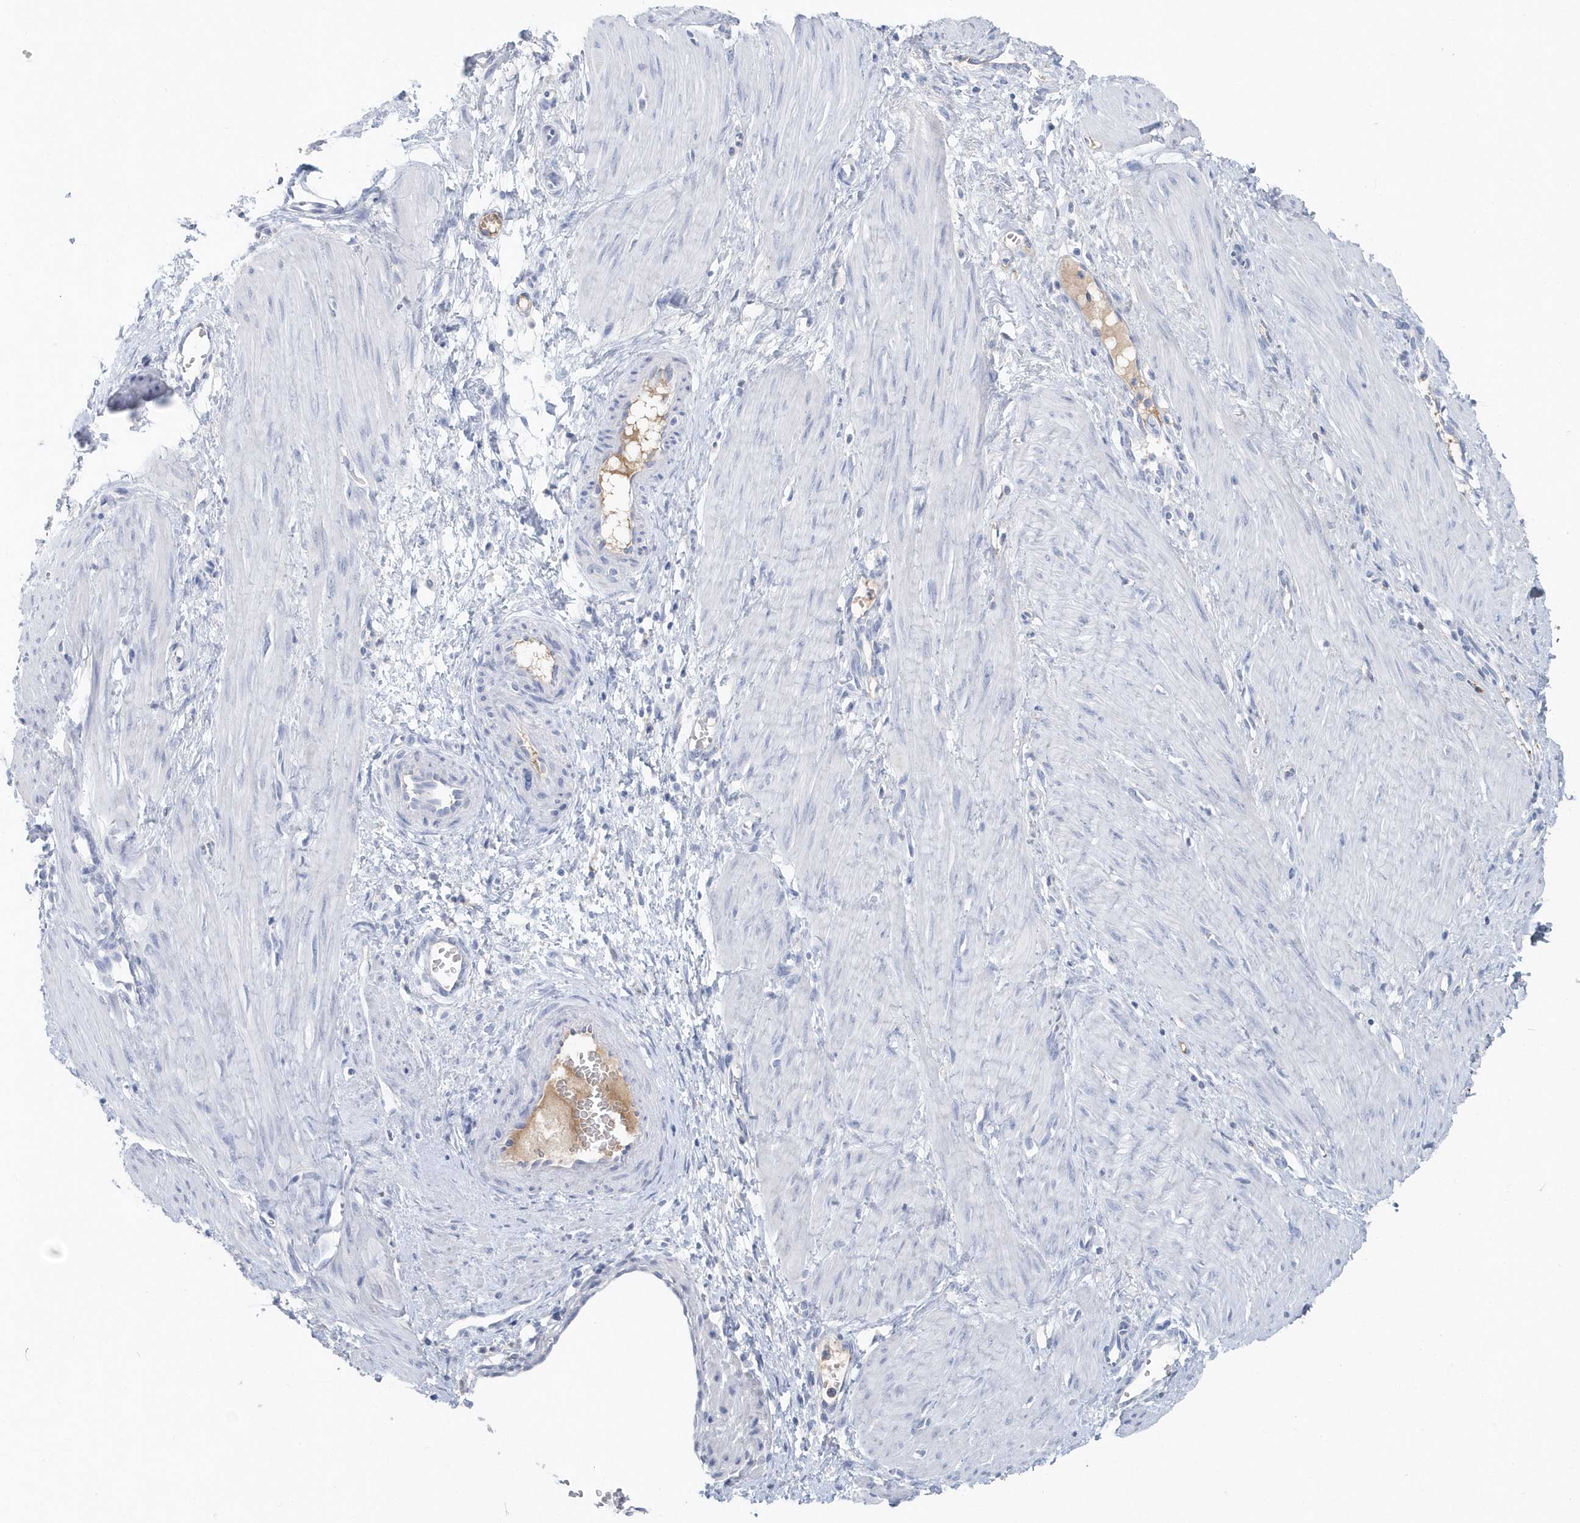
{"staining": {"intensity": "negative", "quantity": "none", "location": "none"}, "tissue": "smooth muscle", "cell_type": "Smooth muscle cells", "image_type": "normal", "snomed": [{"axis": "morphology", "description": "Normal tissue, NOS"}, {"axis": "topography", "description": "Endometrium"}], "caption": "IHC photomicrograph of normal smooth muscle: smooth muscle stained with DAB (3,3'-diaminobenzidine) displays no significant protein staining in smooth muscle cells. (Brightfield microscopy of DAB IHC at high magnification).", "gene": "JCHAIN", "patient": {"sex": "female", "age": 33}}